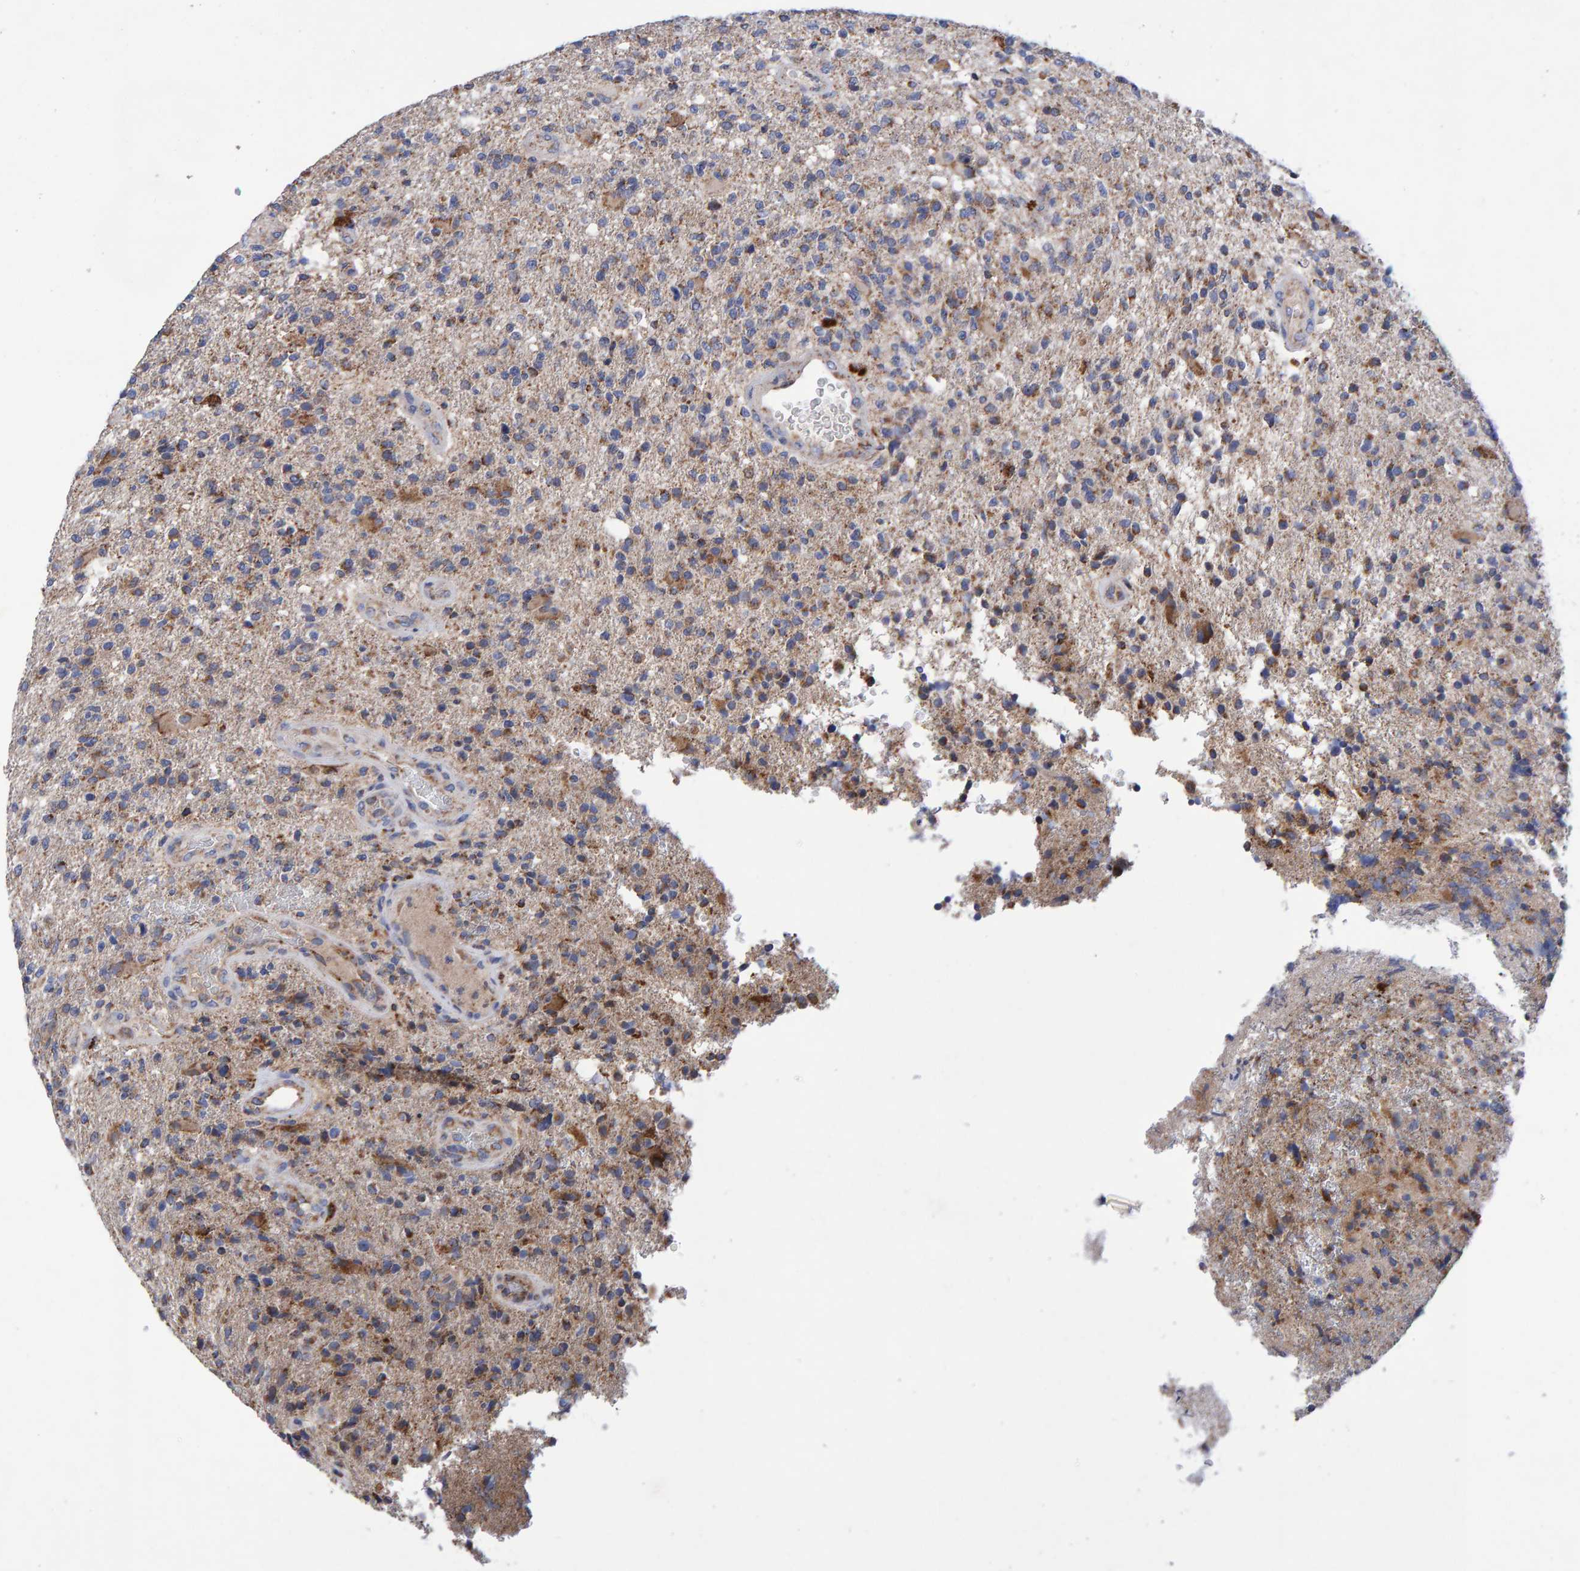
{"staining": {"intensity": "weak", "quantity": "<25%", "location": "cytoplasmic/membranous"}, "tissue": "glioma", "cell_type": "Tumor cells", "image_type": "cancer", "snomed": [{"axis": "morphology", "description": "Glioma, malignant, High grade"}, {"axis": "topography", "description": "Brain"}], "caption": "Micrograph shows no protein positivity in tumor cells of high-grade glioma (malignant) tissue. (IHC, brightfield microscopy, high magnification).", "gene": "EFR3A", "patient": {"sex": "male", "age": 72}}